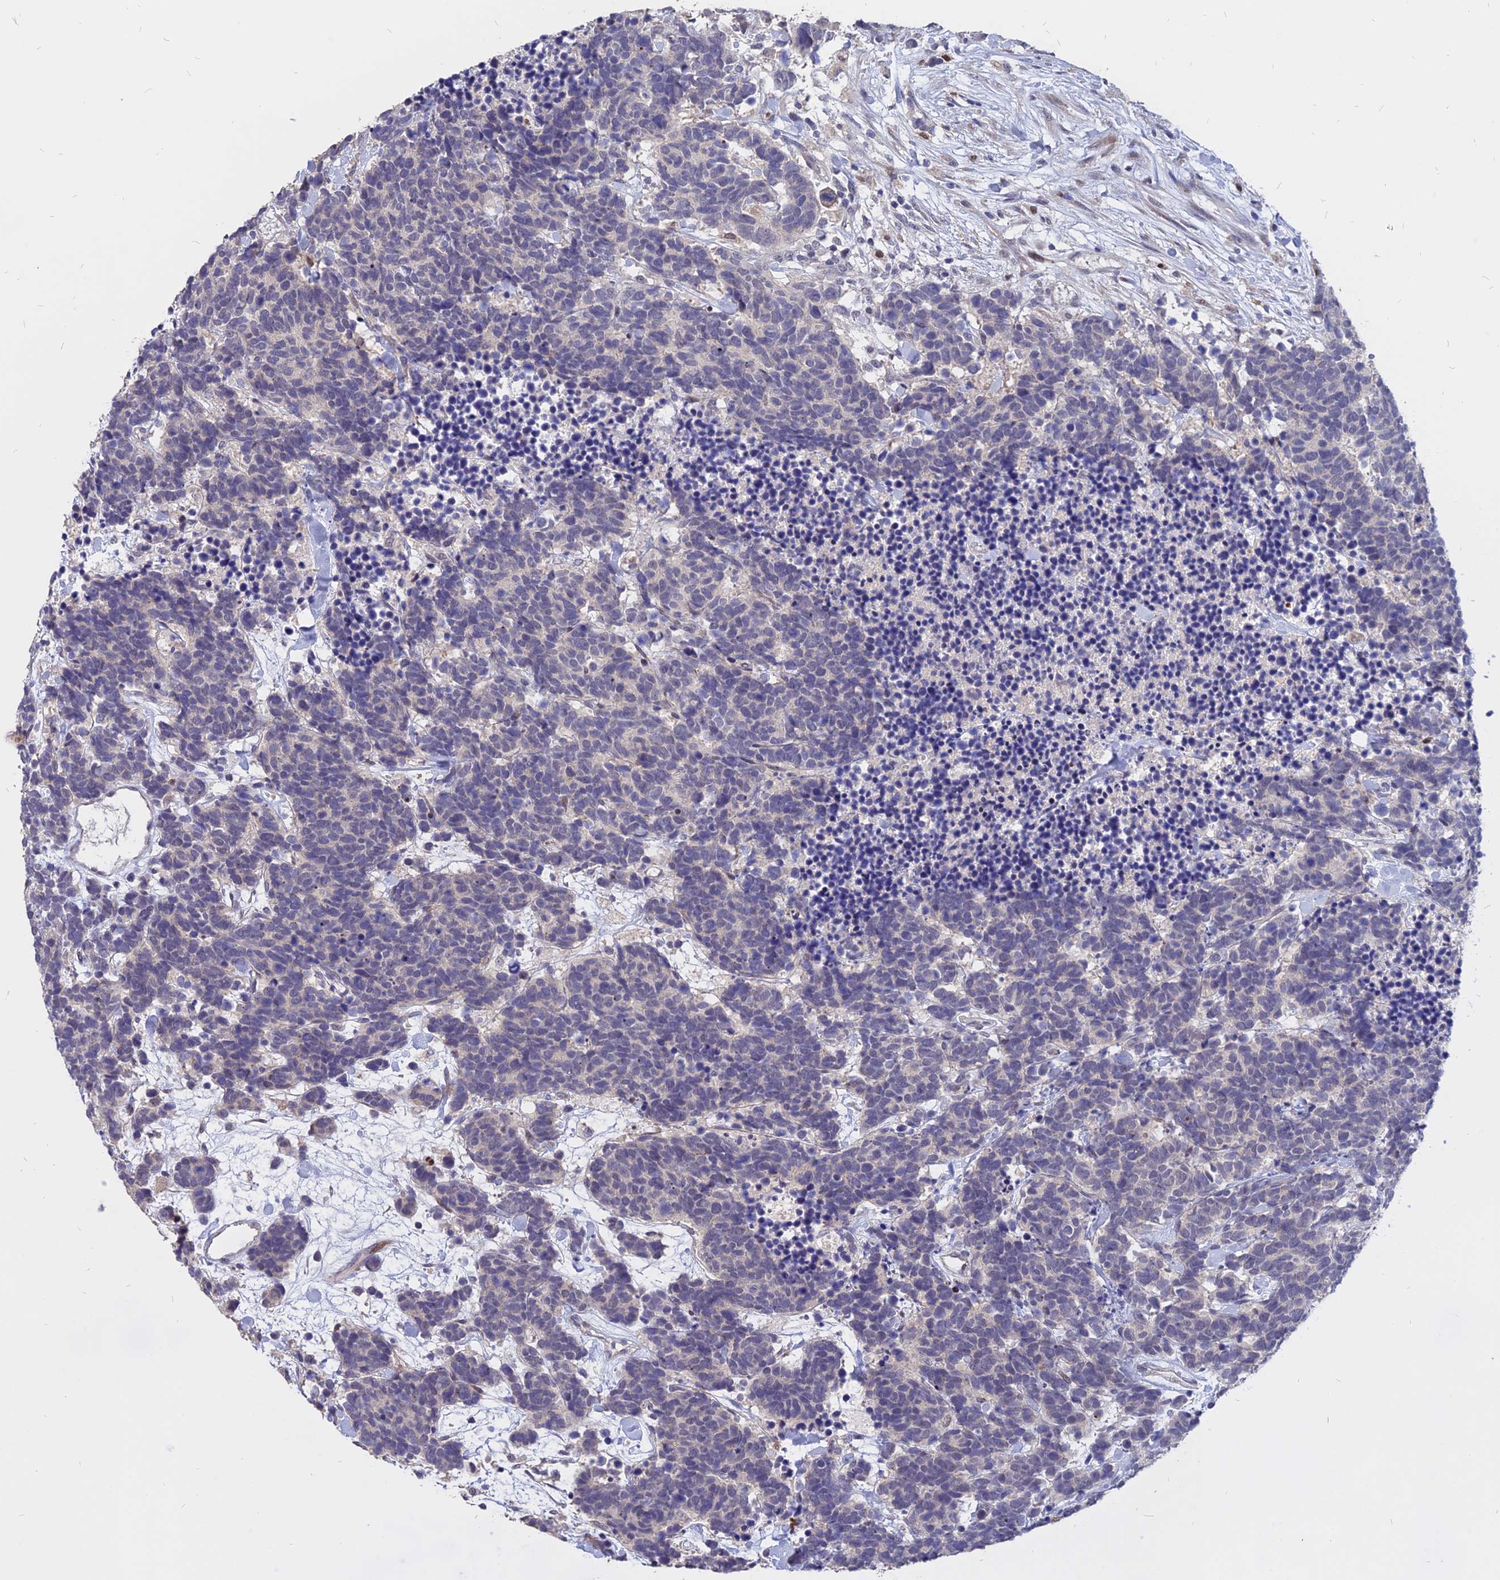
{"staining": {"intensity": "negative", "quantity": "none", "location": "none"}, "tissue": "carcinoid", "cell_type": "Tumor cells", "image_type": "cancer", "snomed": [{"axis": "morphology", "description": "Carcinoma, NOS"}, {"axis": "morphology", "description": "Carcinoid, malignant, NOS"}, {"axis": "topography", "description": "Prostate"}], "caption": "Tumor cells show no significant protein positivity in carcinoid (malignant).", "gene": "TMEM263", "patient": {"sex": "male", "age": 57}}